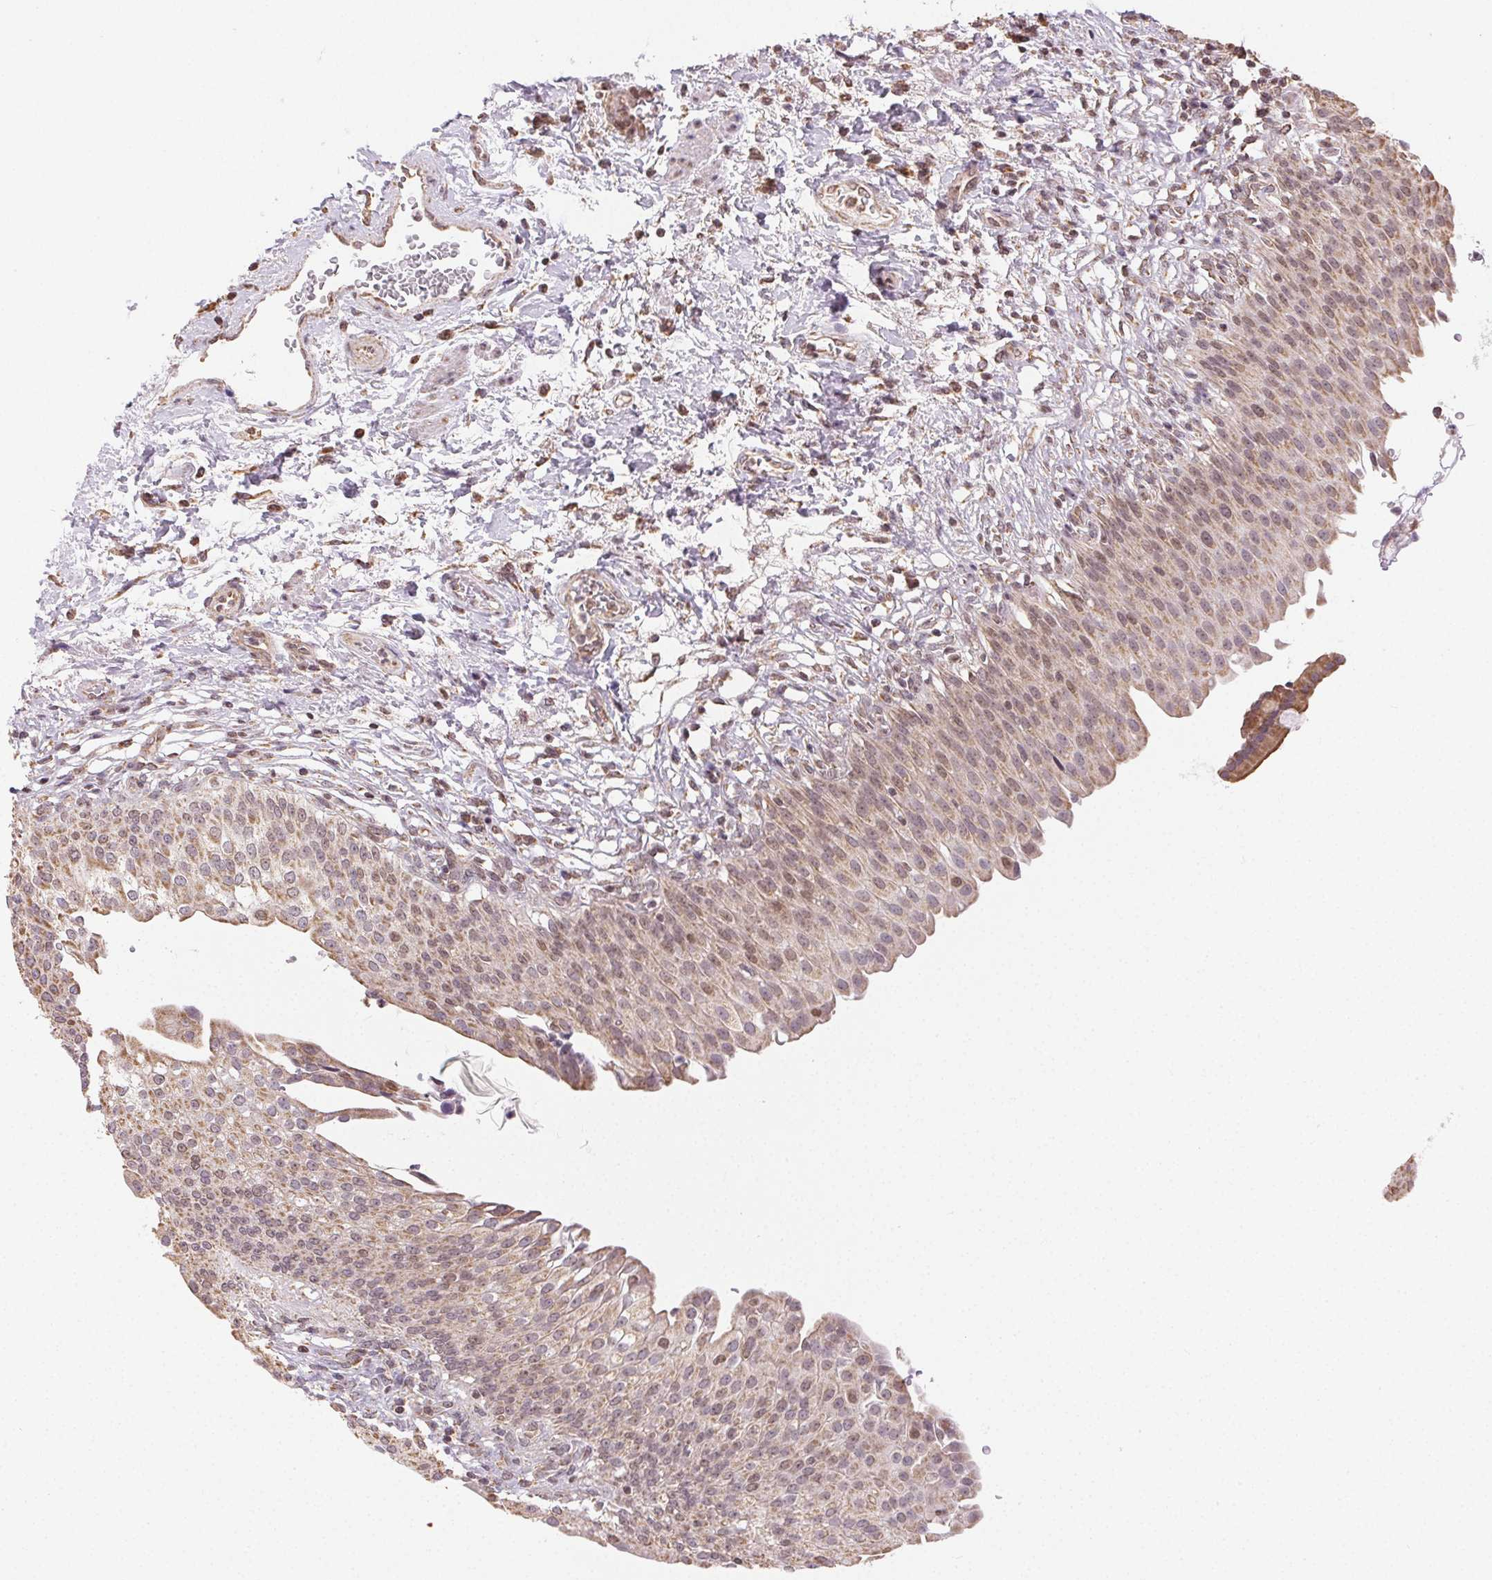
{"staining": {"intensity": "moderate", "quantity": ">75%", "location": "cytoplasmic/membranous,nuclear"}, "tissue": "urinary bladder", "cell_type": "Urothelial cells", "image_type": "normal", "snomed": [{"axis": "morphology", "description": "Normal tissue, NOS"}, {"axis": "topography", "description": "Urinary bladder"}, {"axis": "topography", "description": "Peripheral nerve tissue"}], "caption": "The photomicrograph reveals staining of benign urinary bladder, revealing moderate cytoplasmic/membranous,nuclear protein positivity (brown color) within urothelial cells.", "gene": "PIWIL4", "patient": {"sex": "female", "age": 60}}